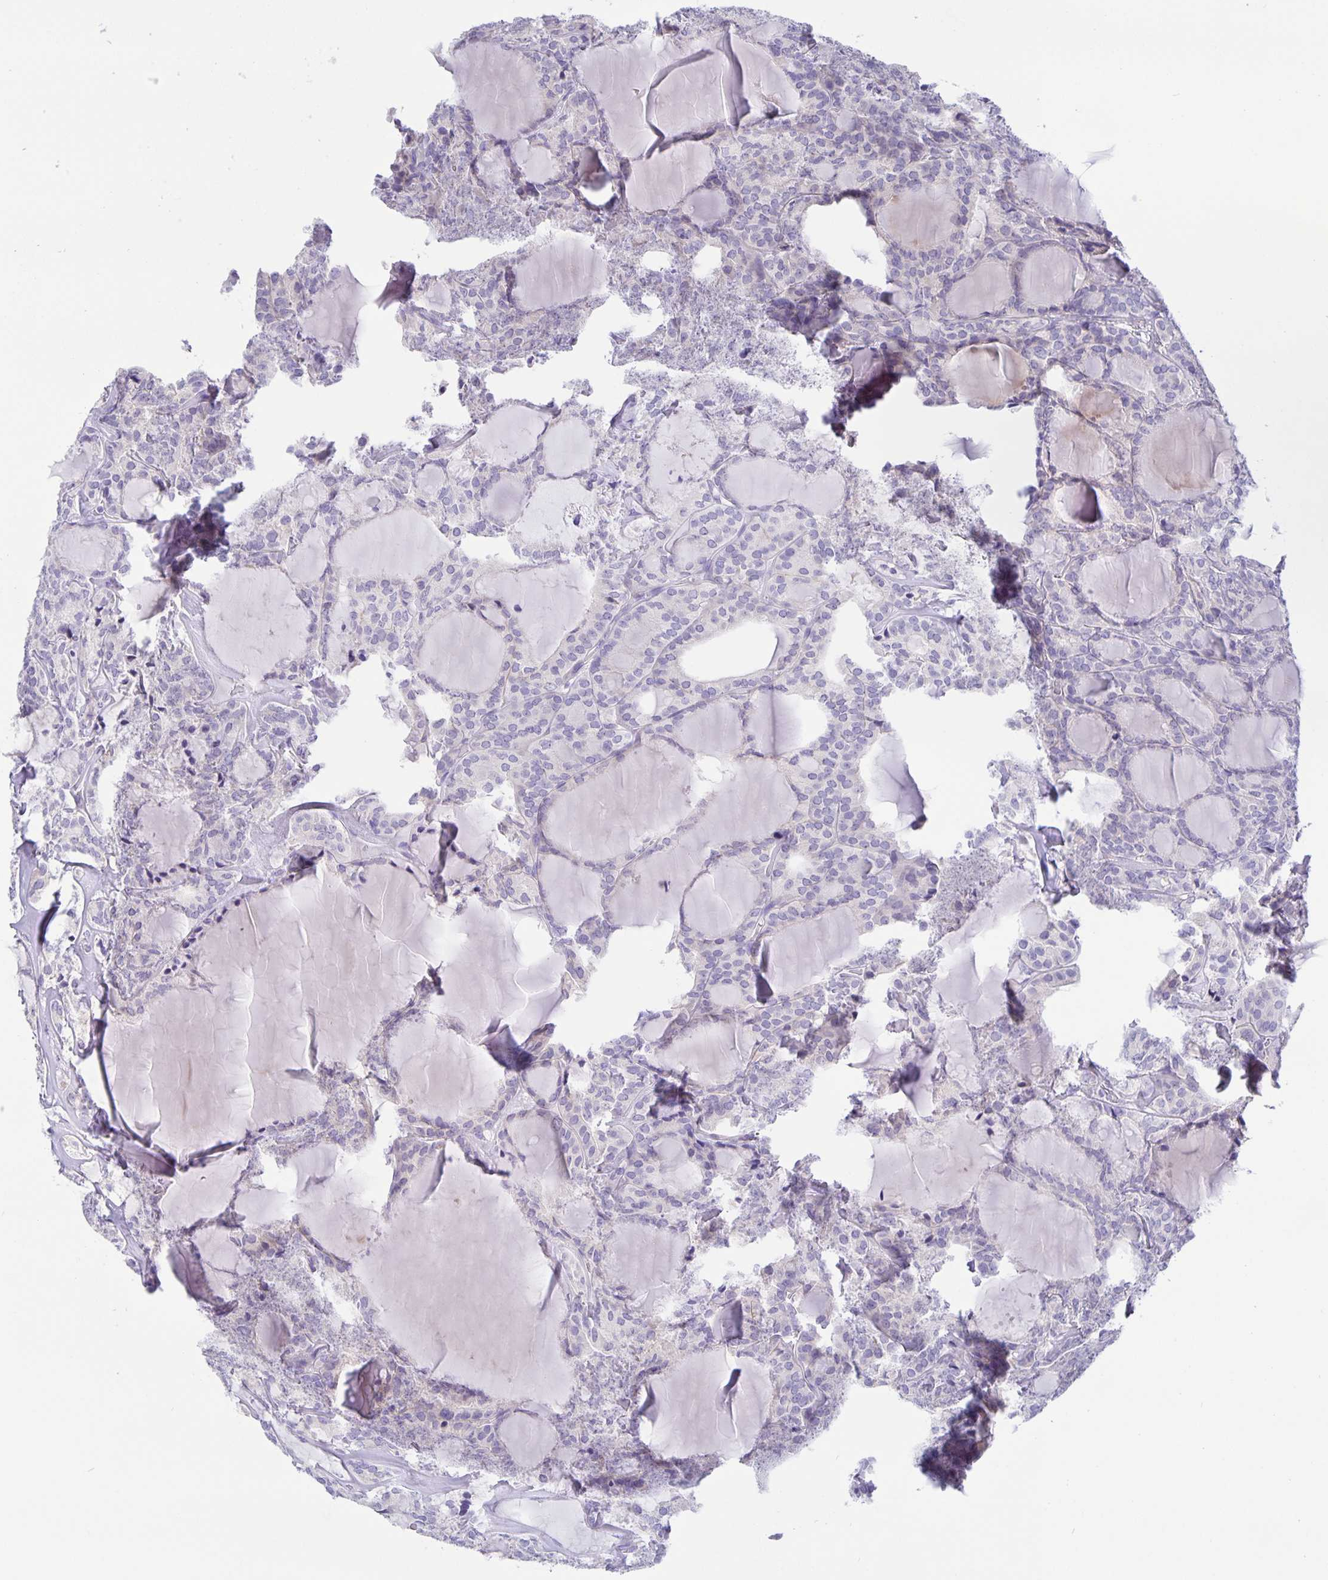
{"staining": {"intensity": "negative", "quantity": "none", "location": "none"}, "tissue": "thyroid cancer", "cell_type": "Tumor cells", "image_type": "cancer", "snomed": [{"axis": "morphology", "description": "Follicular adenoma carcinoma, NOS"}, {"axis": "topography", "description": "Thyroid gland"}], "caption": "A micrograph of human thyroid follicular adenoma carcinoma is negative for staining in tumor cells. (Immunohistochemistry, brightfield microscopy, high magnification).", "gene": "ERMN", "patient": {"sex": "male", "age": 74}}